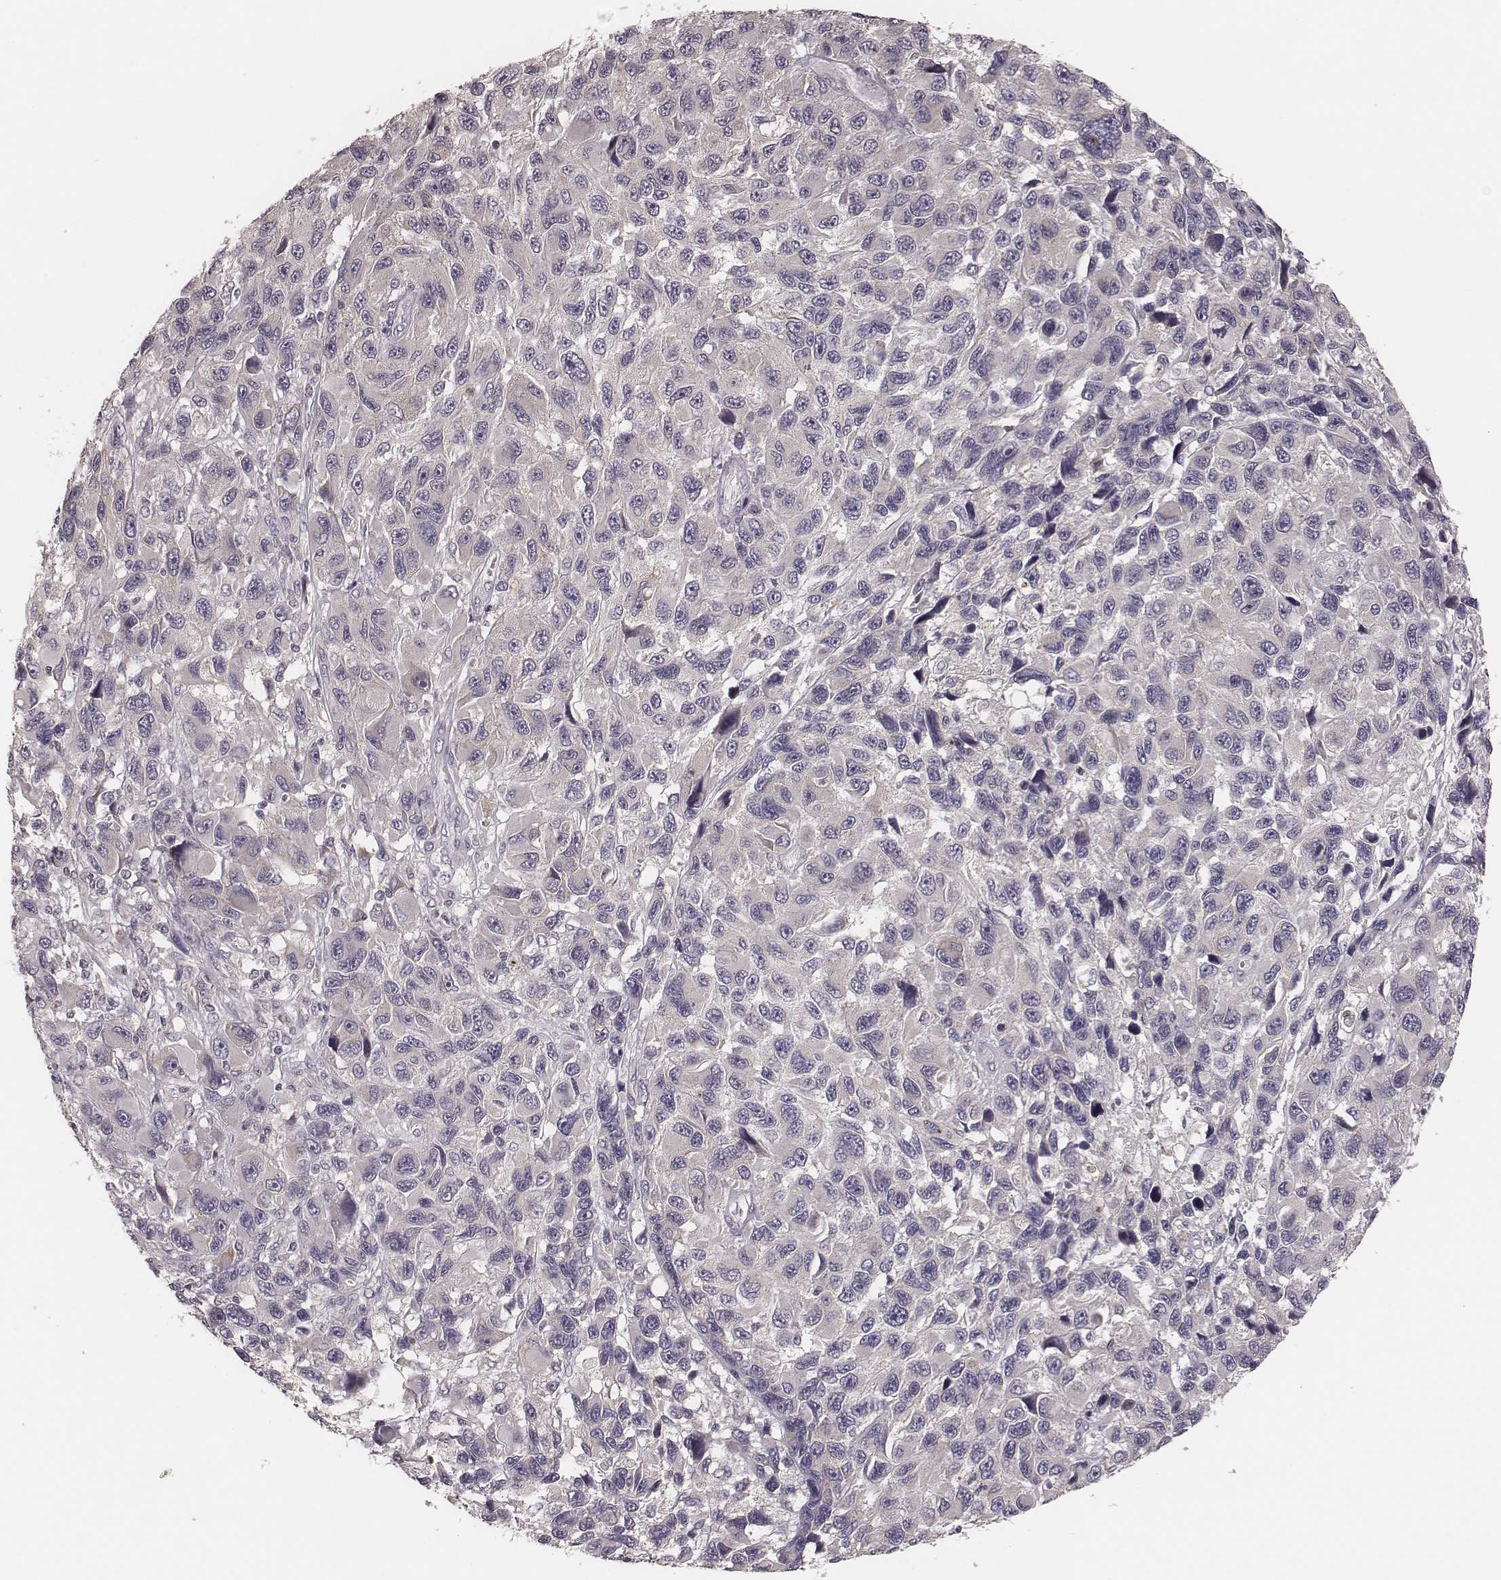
{"staining": {"intensity": "negative", "quantity": "none", "location": "none"}, "tissue": "melanoma", "cell_type": "Tumor cells", "image_type": "cancer", "snomed": [{"axis": "morphology", "description": "Malignant melanoma, NOS"}, {"axis": "topography", "description": "Skin"}], "caption": "Human malignant melanoma stained for a protein using immunohistochemistry displays no expression in tumor cells.", "gene": "P2RX5", "patient": {"sex": "male", "age": 53}}